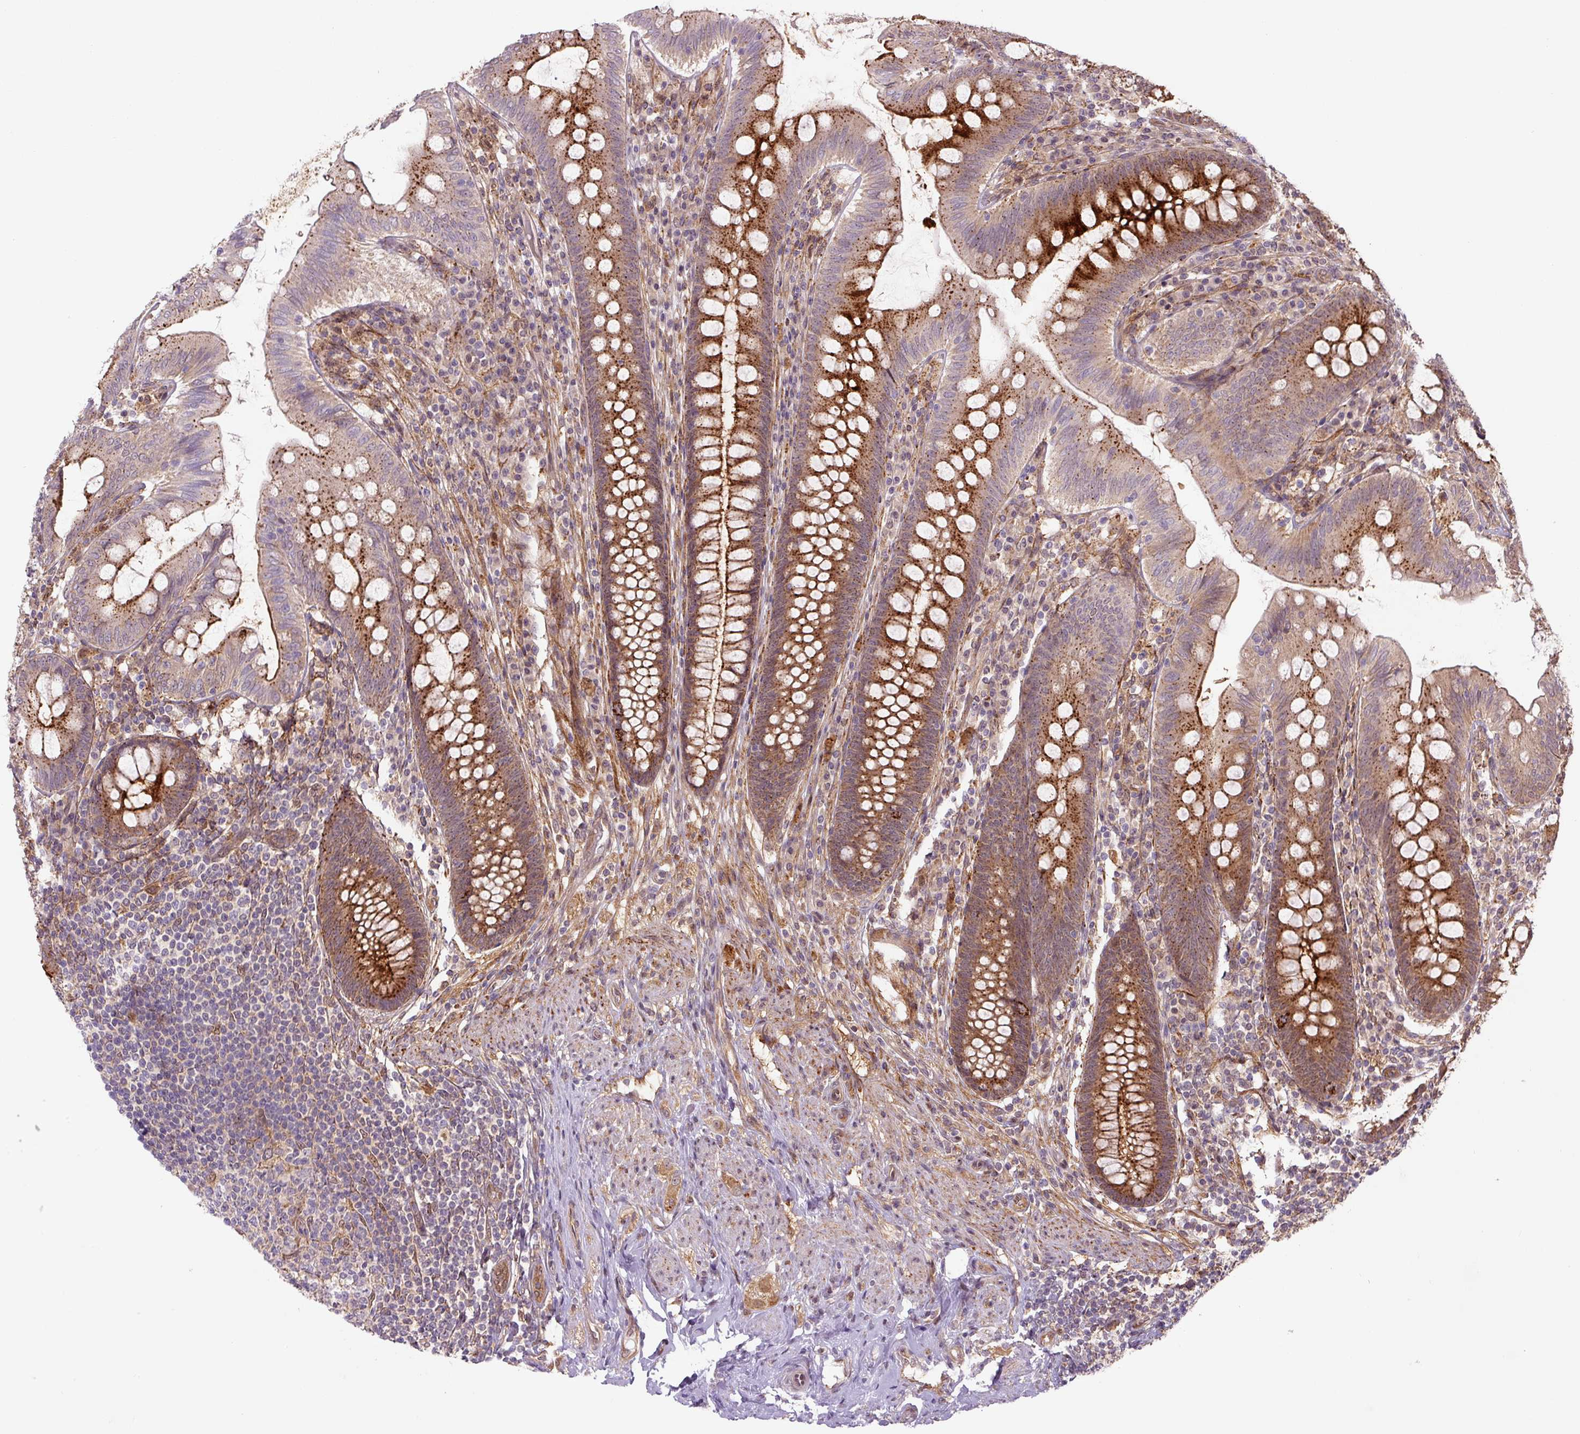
{"staining": {"intensity": "strong", "quantity": ">75%", "location": "cytoplasmic/membranous"}, "tissue": "appendix", "cell_type": "Glandular cells", "image_type": "normal", "snomed": [{"axis": "morphology", "description": "Normal tissue, NOS"}, {"axis": "topography", "description": "Appendix"}], "caption": "Immunohistochemical staining of benign appendix exhibits strong cytoplasmic/membranous protein expression in approximately >75% of glandular cells.", "gene": "ZSWIM7", "patient": {"sex": "male", "age": 71}}